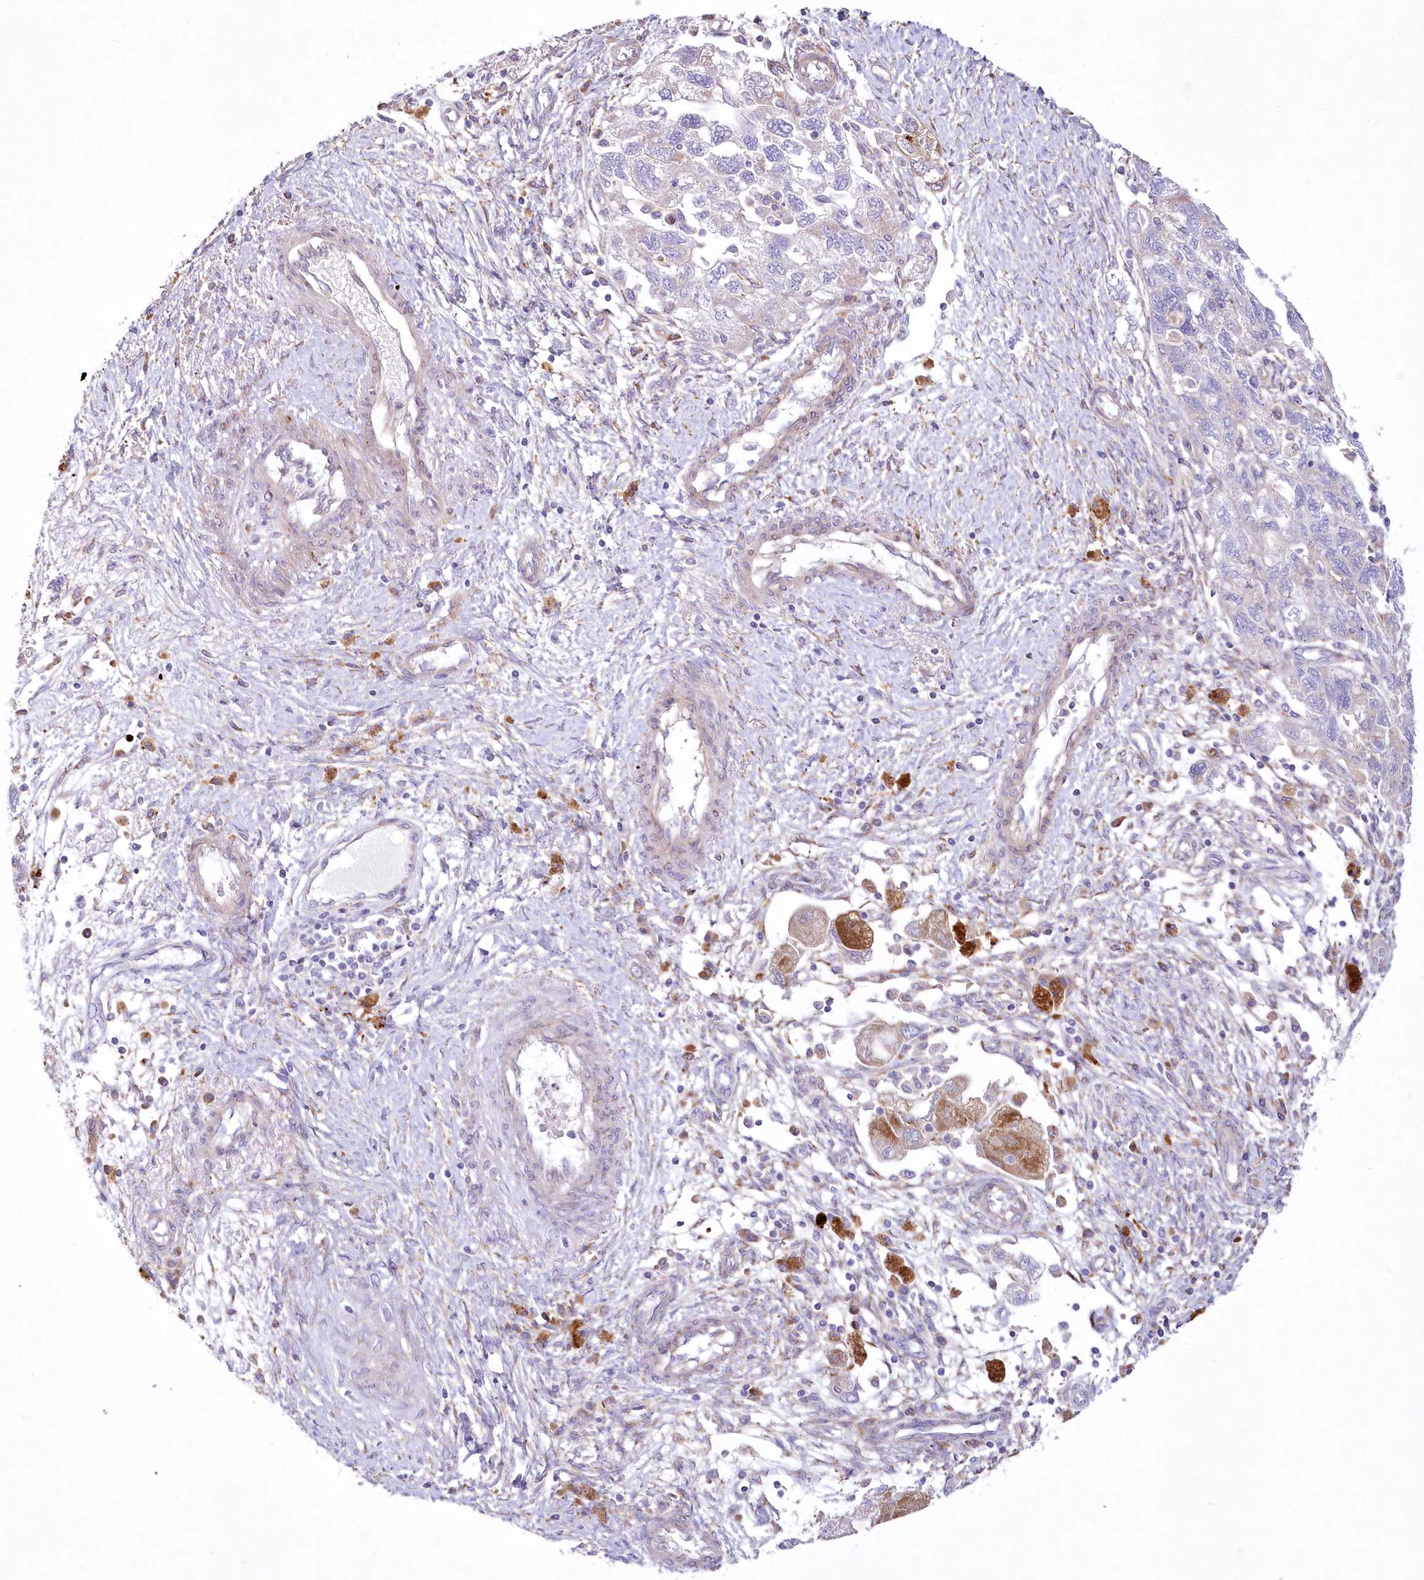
{"staining": {"intensity": "moderate", "quantity": "<25%", "location": "cytoplasmic/membranous"}, "tissue": "ovarian cancer", "cell_type": "Tumor cells", "image_type": "cancer", "snomed": [{"axis": "morphology", "description": "Carcinoma, NOS"}, {"axis": "morphology", "description": "Cystadenocarcinoma, serous, NOS"}, {"axis": "topography", "description": "Ovary"}], "caption": "A micrograph of human serous cystadenocarcinoma (ovarian) stained for a protein displays moderate cytoplasmic/membranous brown staining in tumor cells.", "gene": "ARFGEF3", "patient": {"sex": "female", "age": 69}}